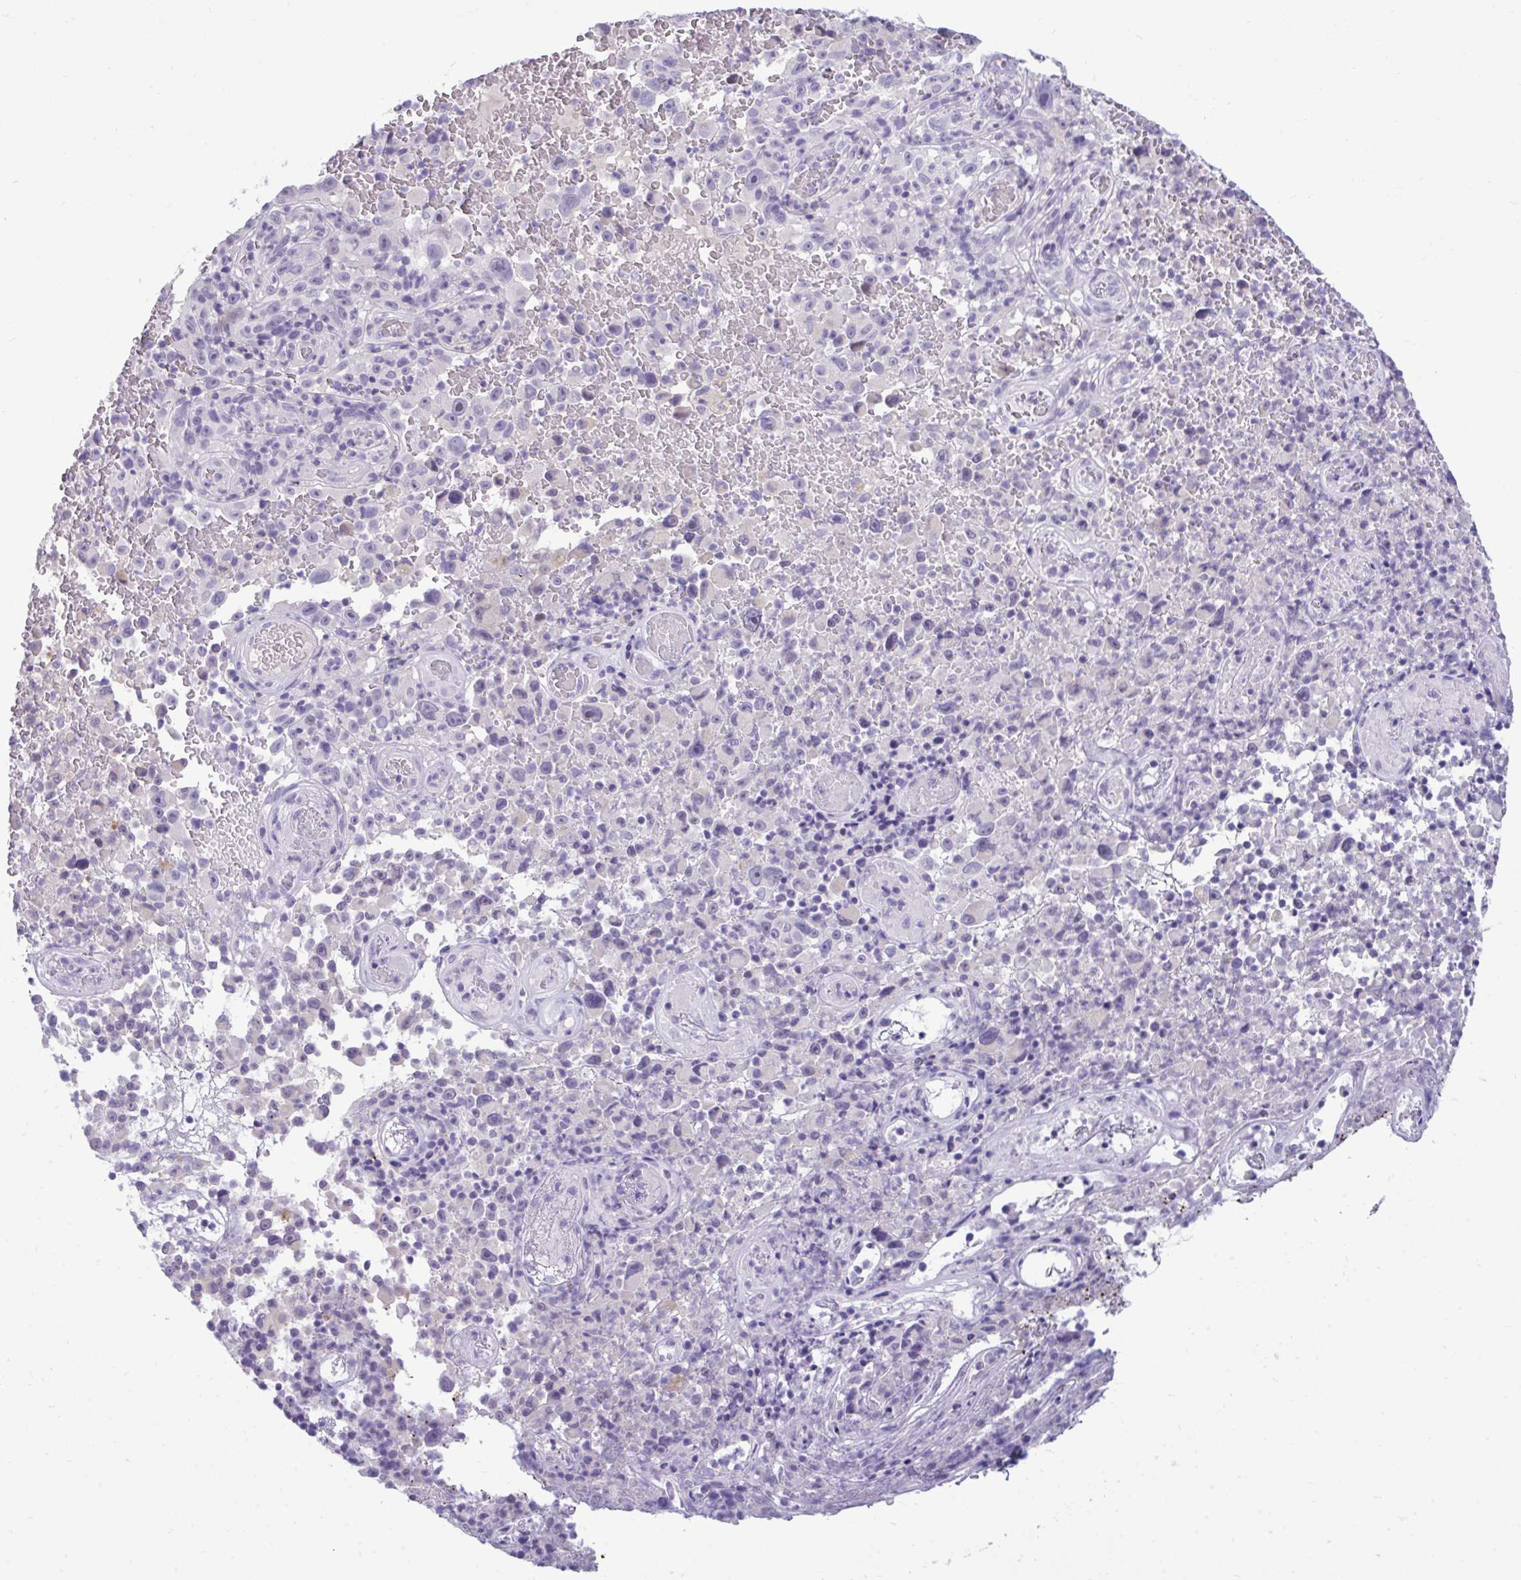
{"staining": {"intensity": "negative", "quantity": "none", "location": "none"}, "tissue": "melanoma", "cell_type": "Tumor cells", "image_type": "cancer", "snomed": [{"axis": "morphology", "description": "Malignant melanoma, NOS"}, {"axis": "topography", "description": "Skin"}], "caption": "Tumor cells show no significant staining in malignant melanoma.", "gene": "PIGZ", "patient": {"sex": "female", "age": 82}}